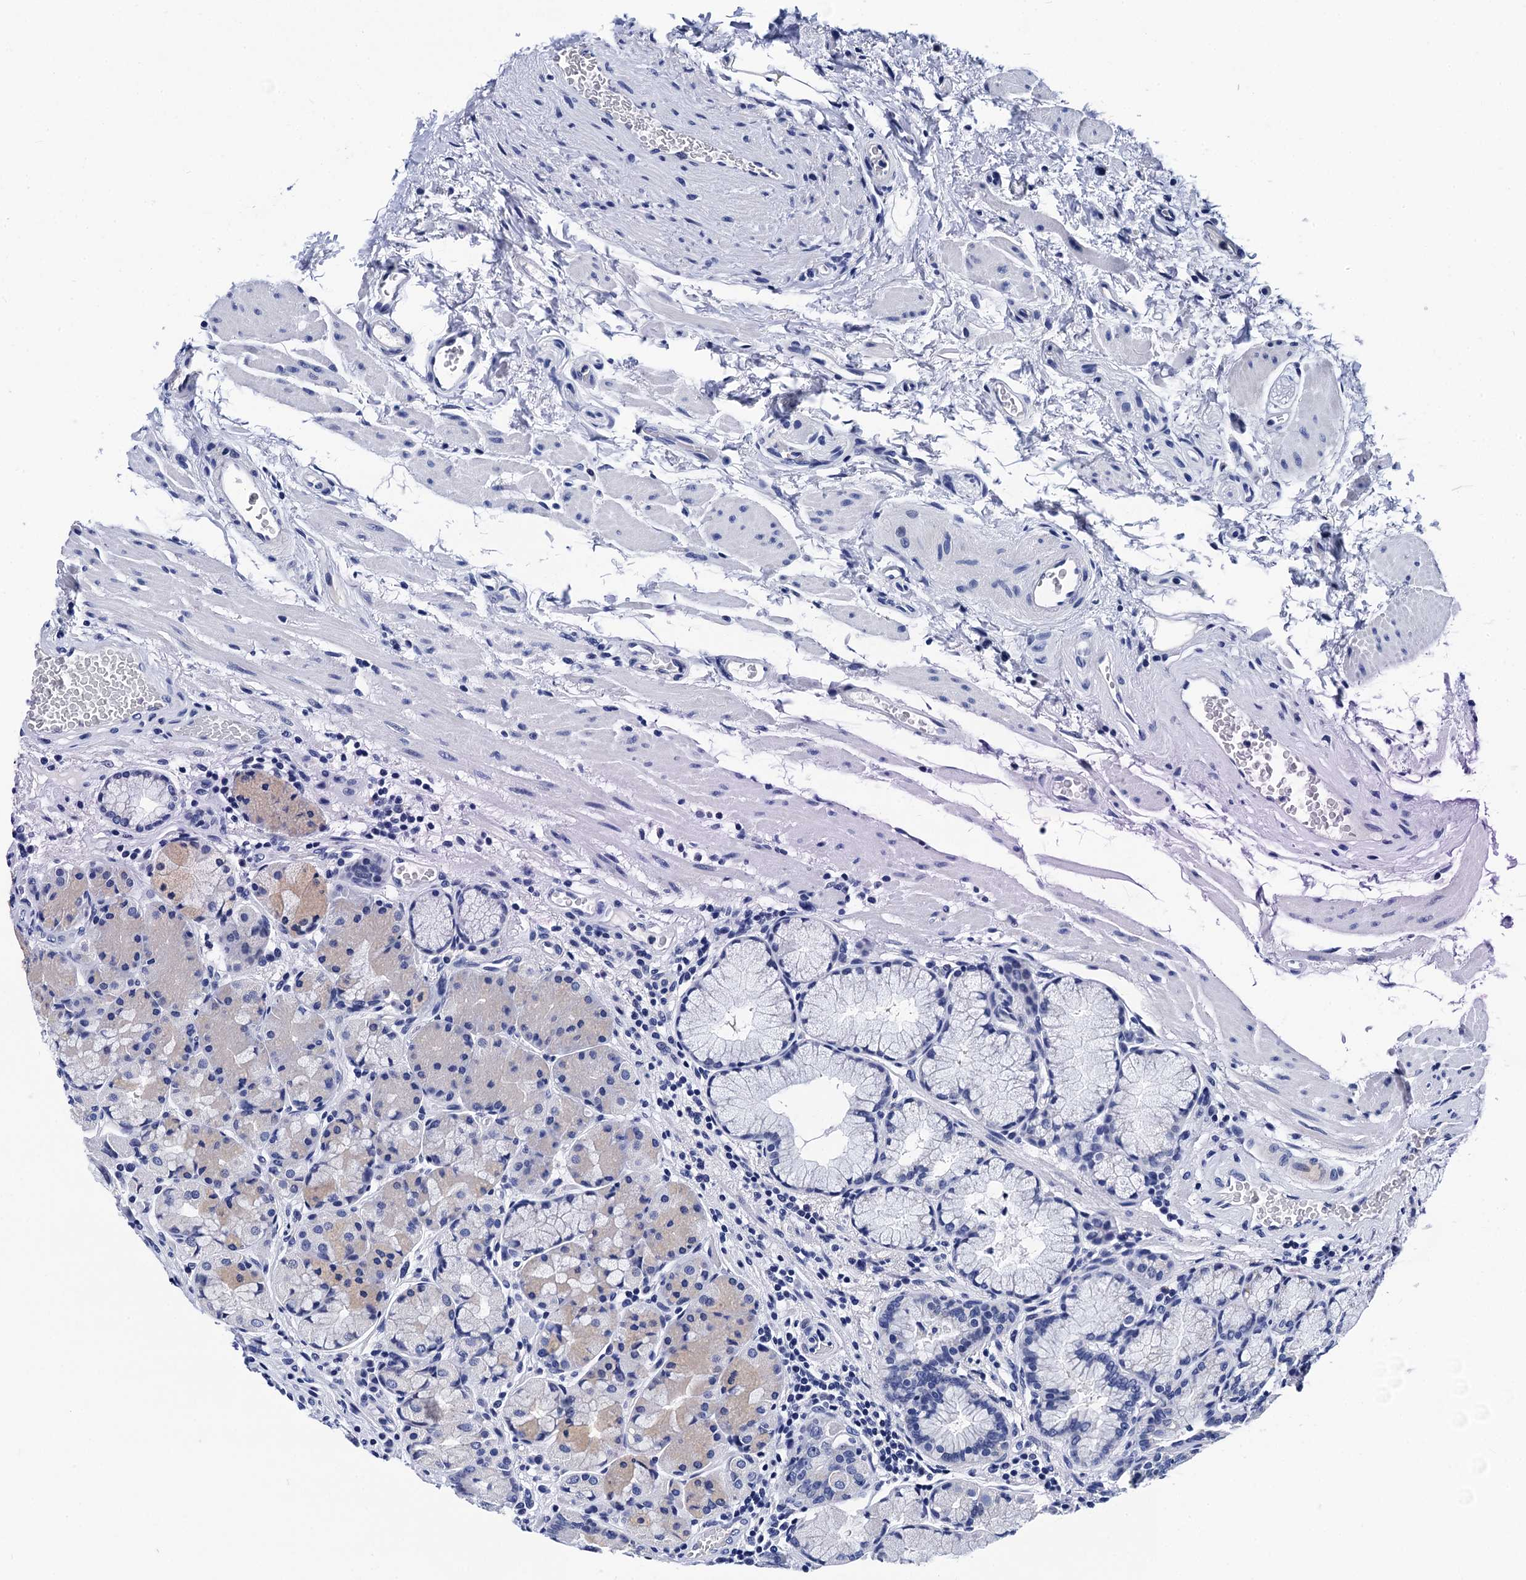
{"staining": {"intensity": "weak", "quantity": "<25%", "location": "cytoplasmic/membranous"}, "tissue": "stomach", "cell_type": "Glandular cells", "image_type": "normal", "snomed": [{"axis": "morphology", "description": "Normal tissue, NOS"}, {"axis": "topography", "description": "Stomach"}], "caption": "Glandular cells show no significant positivity in unremarkable stomach. Brightfield microscopy of immunohistochemistry stained with DAB (brown) and hematoxylin (blue), captured at high magnification.", "gene": "LRRC30", "patient": {"sex": "male", "age": 63}}